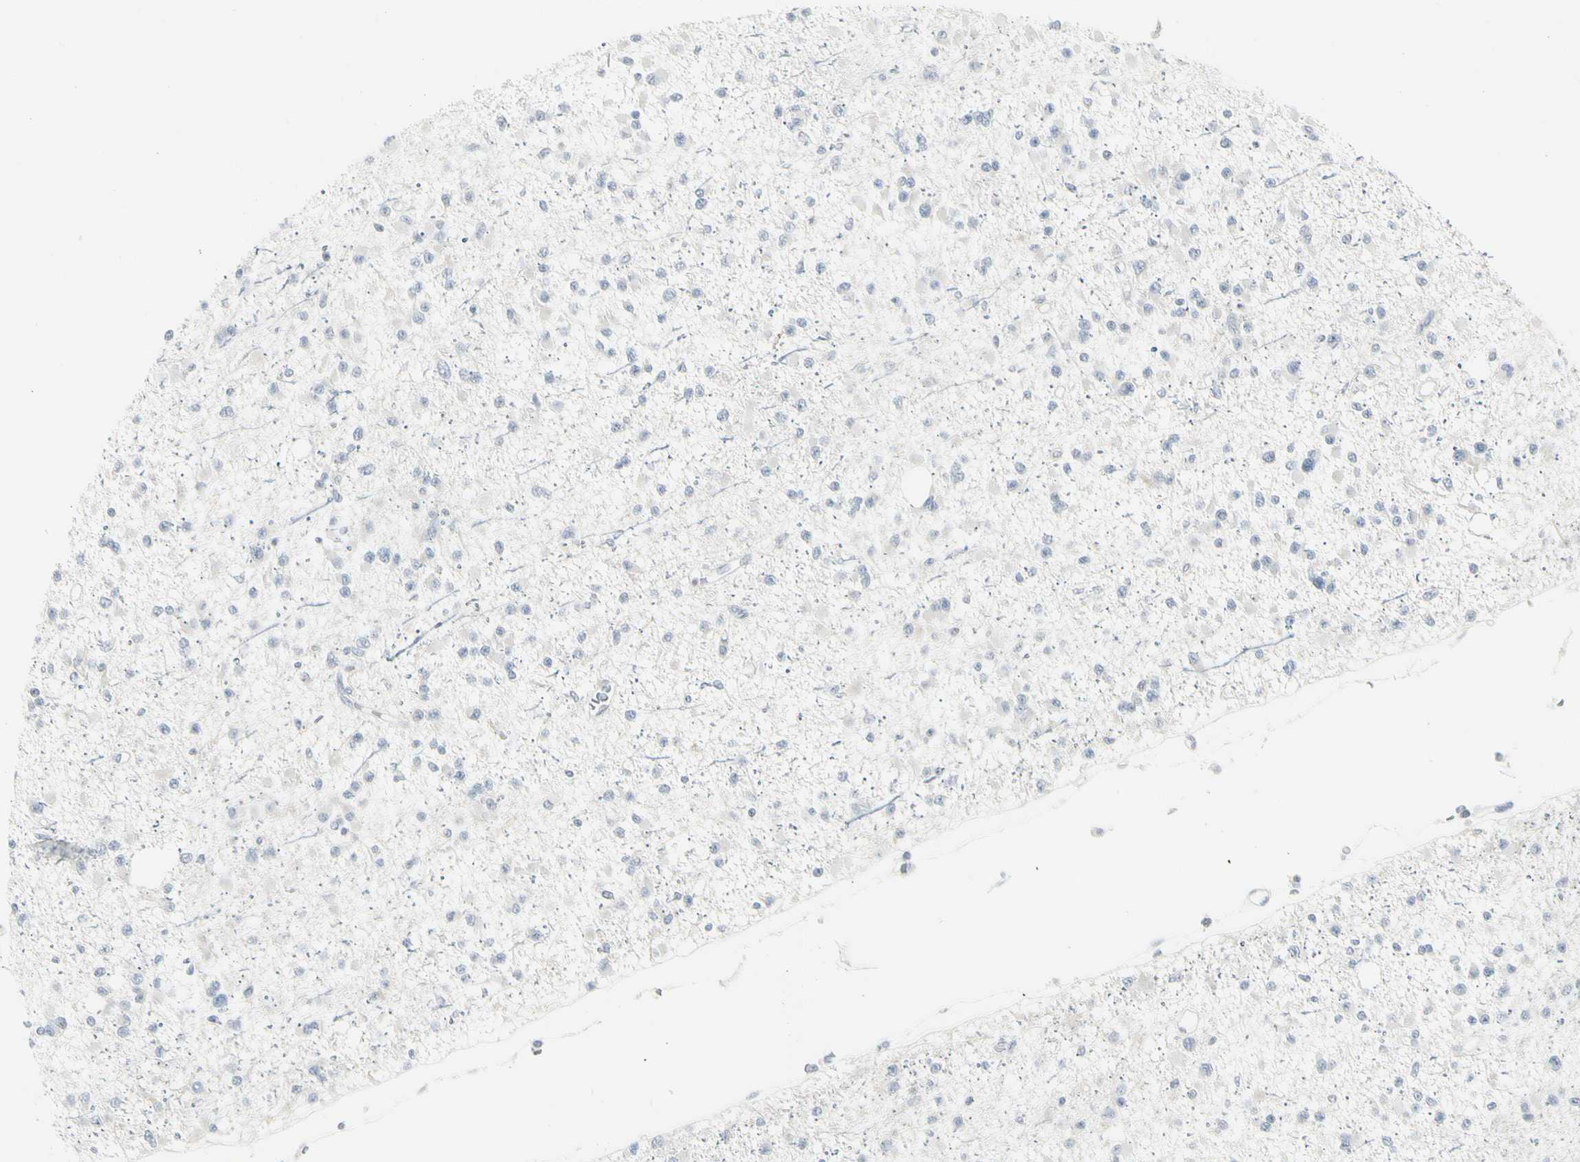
{"staining": {"intensity": "negative", "quantity": "none", "location": "none"}, "tissue": "glioma", "cell_type": "Tumor cells", "image_type": "cancer", "snomed": [{"axis": "morphology", "description": "Glioma, malignant, Low grade"}, {"axis": "topography", "description": "Brain"}], "caption": "The micrograph displays no significant positivity in tumor cells of glioma.", "gene": "ZBTB7B", "patient": {"sex": "female", "age": 22}}